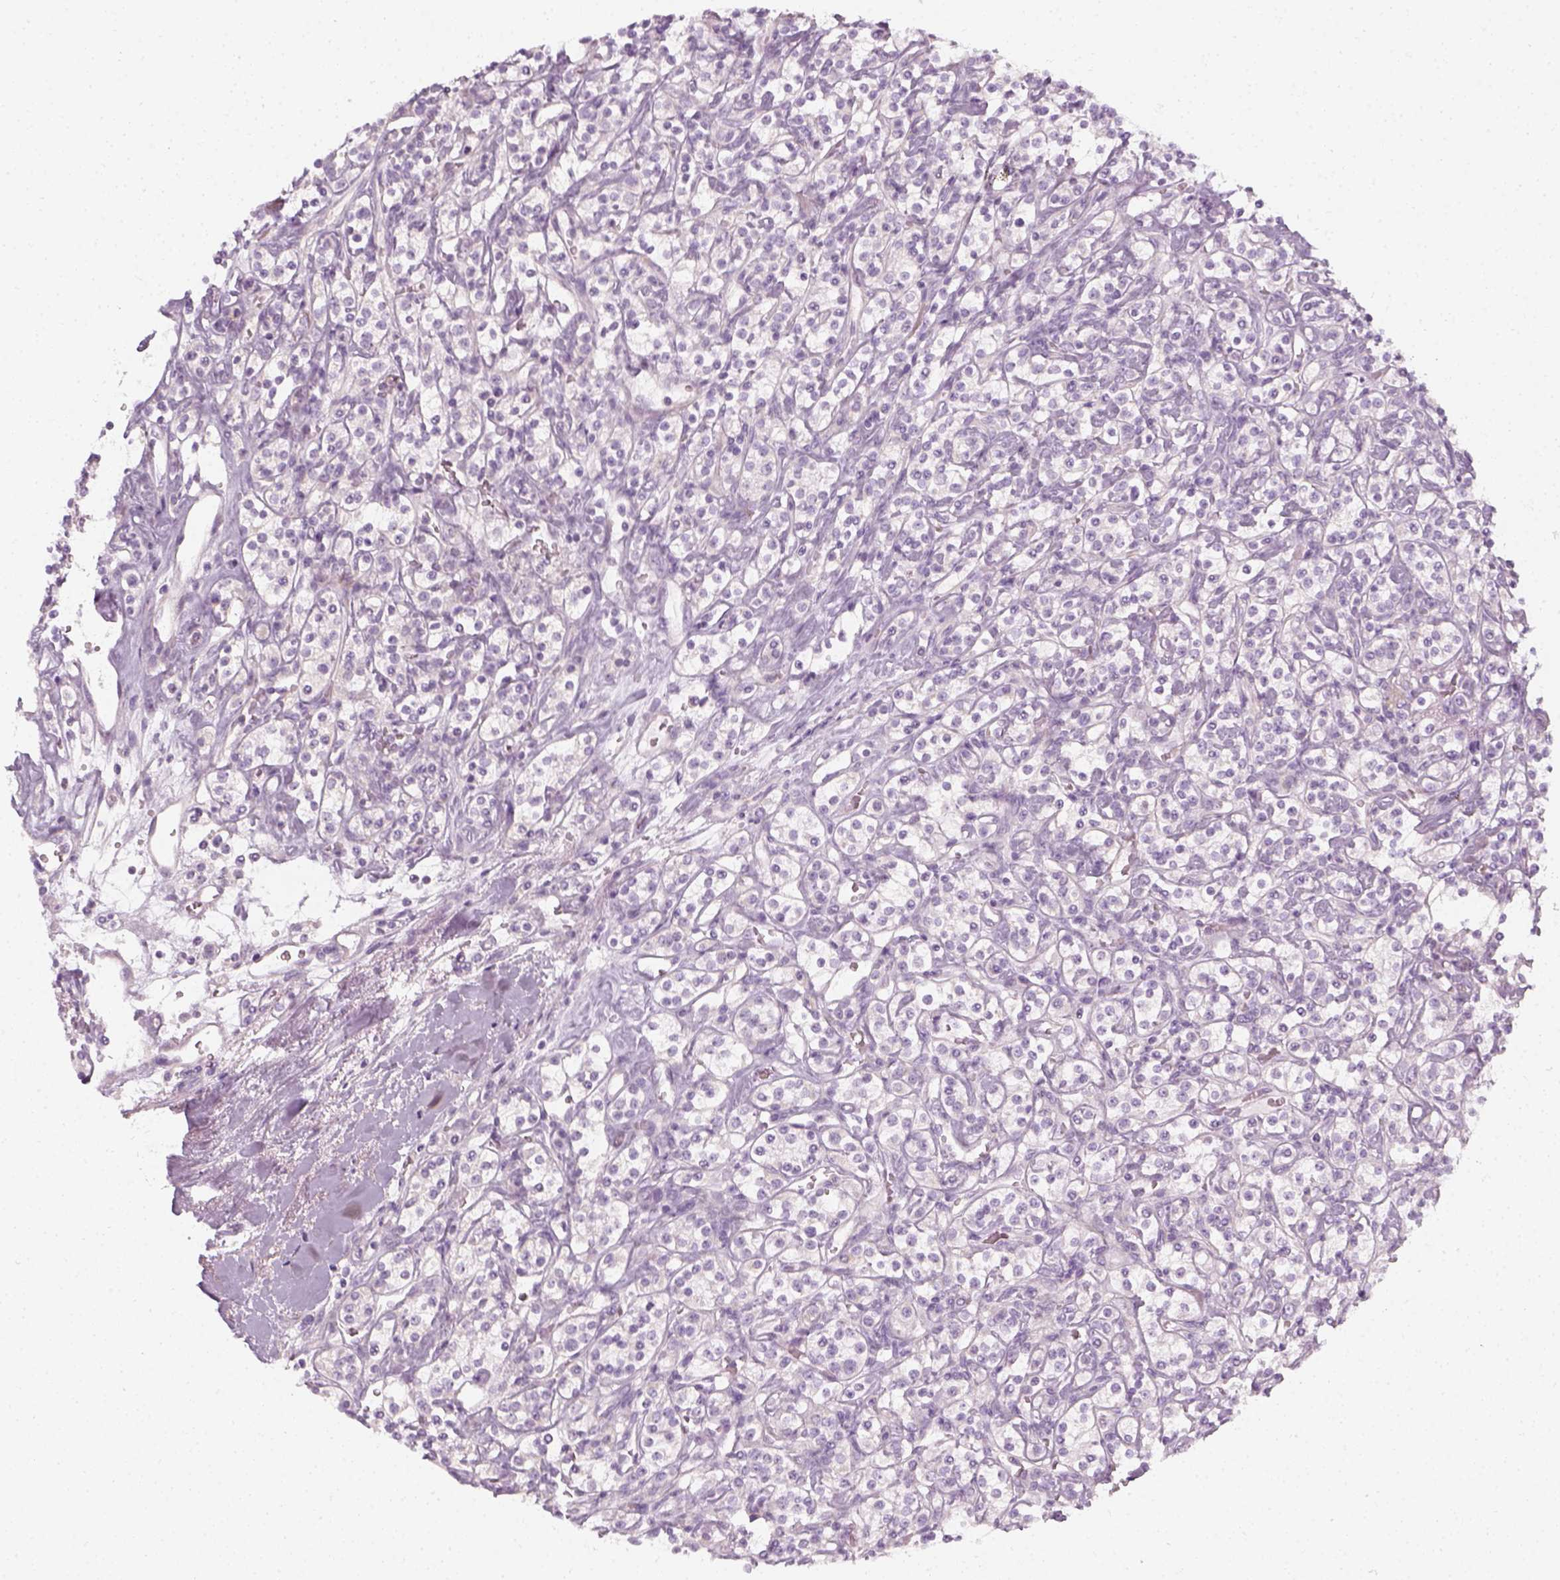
{"staining": {"intensity": "negative", "quantity": "none", "location": "none"}, "tissue": "renal cancer", "cell_type": "Tumor cells", "image_type": "cancer", "snomed": [{"axis": "morphology", "description": "Adenocarcinoma, NOS"}, {"axis": "topography", "description": "Kidney"}], "caption": "Immunohistochemical staining of renal adenocarcinoma displays no significant staining in tumor cells.", "gene": "PRAME", "patient": {"sex": "male", "age": 77}}